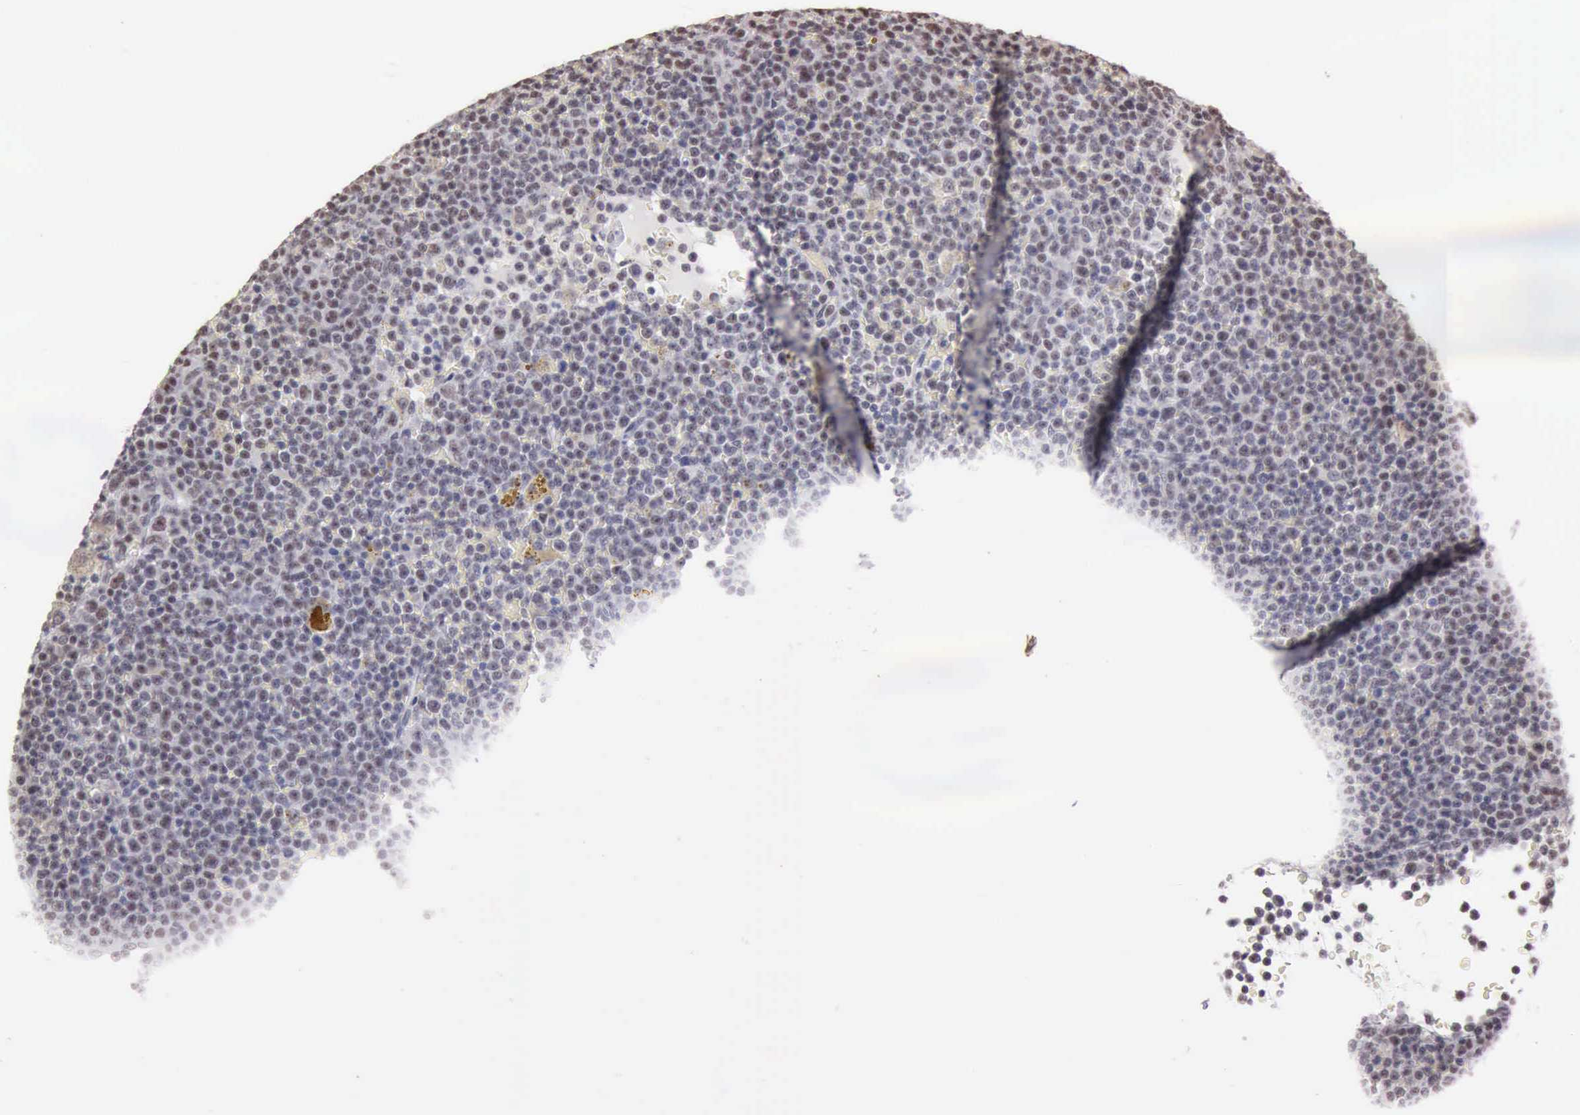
{"staining": {"intensity": "weak", "quantity": "<25%", "location": "nuclear"}, "tissue": "lymphoma", "cell_type": "Tumor cells", "image_type": "cancer", "snomed": [{"axis": "morphology", "description": "Malignant lymphoma, non-Hodgkin's type, Low grade"}, {"axis": "topography", "description": "Lymph node"}], "caption": "There is no significant staining in tumor cells of malignant lymphoma, non-Hodgkin's type (low-grade).", "gene": "TAF1", "patient": {"sex": "male", "age": 50}}